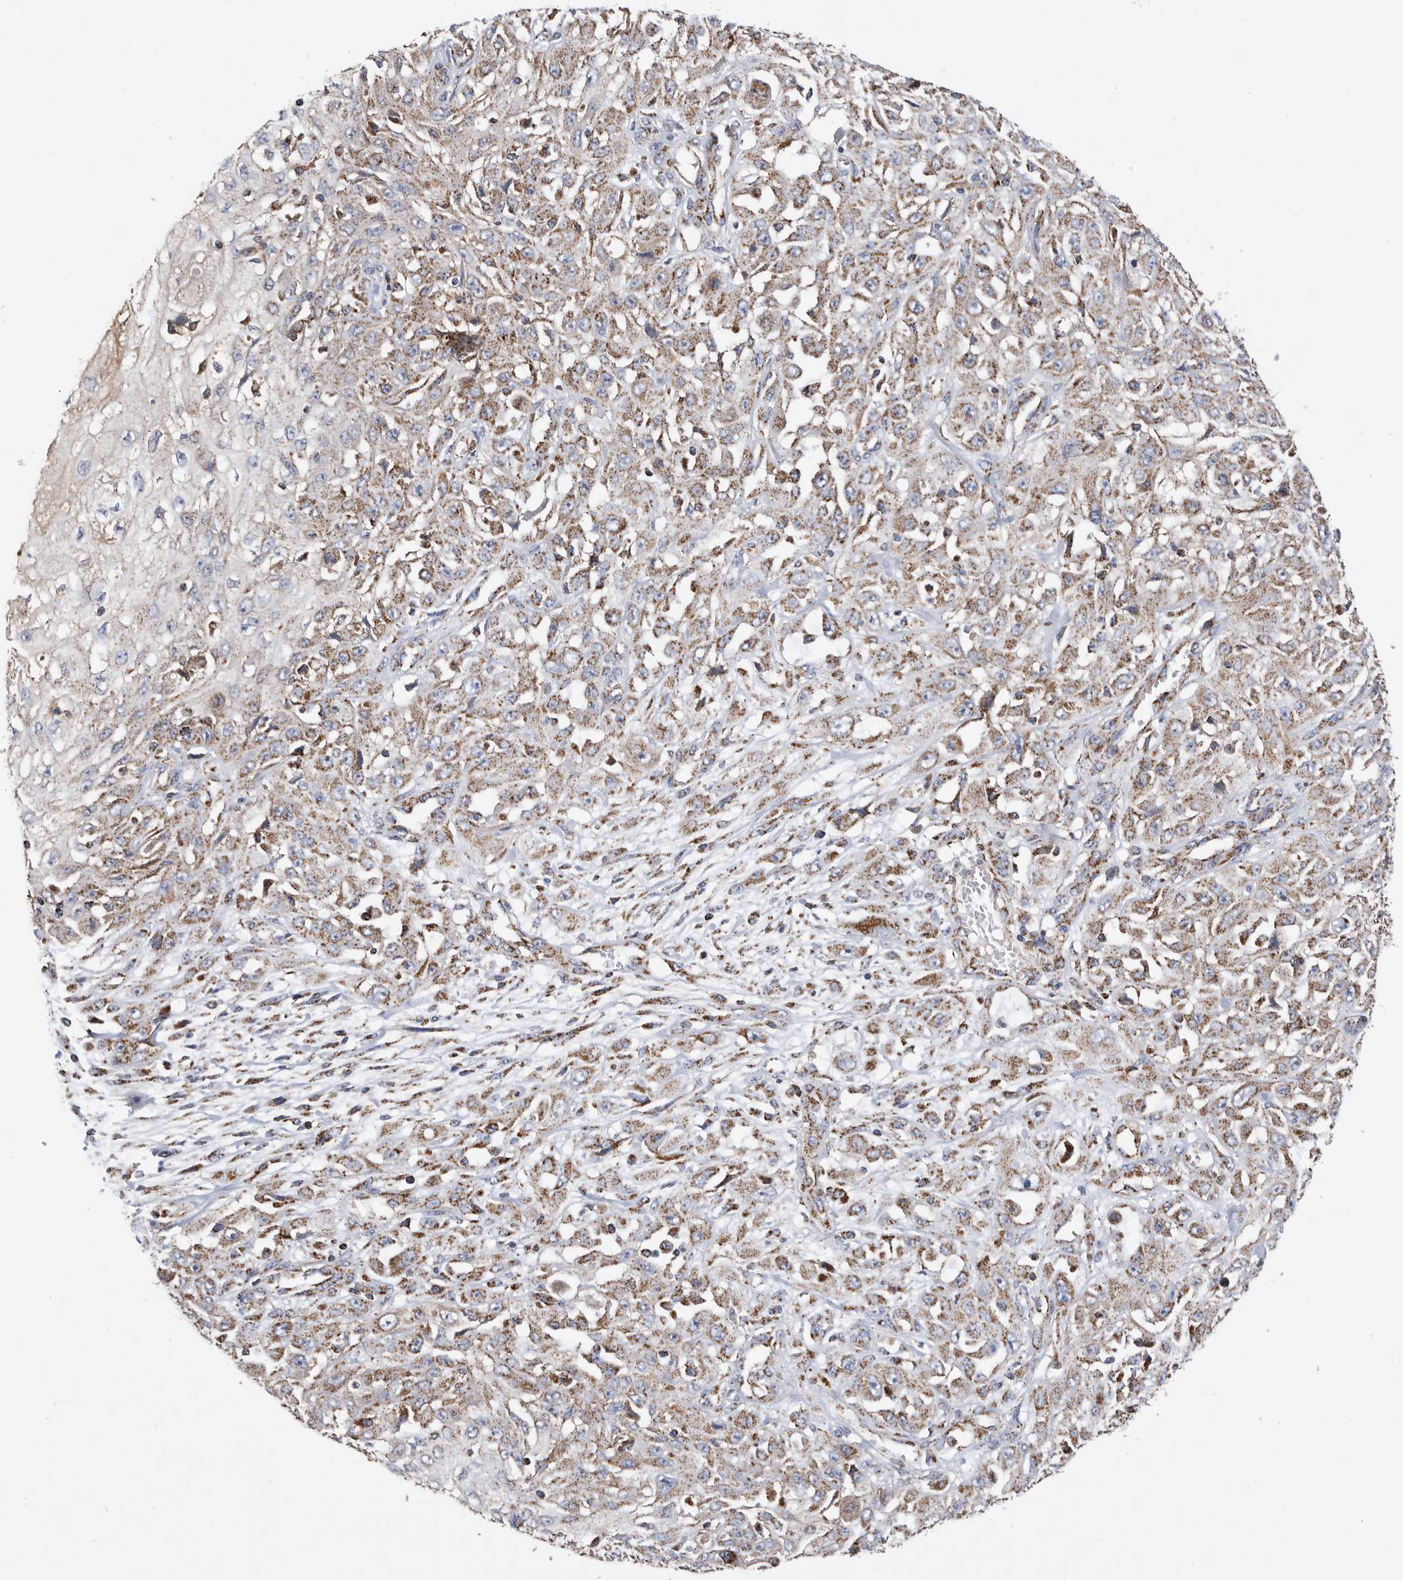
{"staining": {"intensity": "moderate", "quantity": ">75%", "location": "cytoplasmic/membranous"}, "tissue": "skin cancer", "cell_type": "Tumor cells", "image_type": "cancer", "snomed": [{"axis": "morphology", "description": "Squamous cell carcinoma, NOS"}, {"axis": "morphology", "description": "Squamous cell carcinoma, metastatic, NOS"}, {"axis": "topography", "description": "Skin"}, {"axis": "topography", "description": "Lymph node"}], "caption": "Protein expression analysis of skin metastatic squamous cell carcinoma shows moderate cytoplasmic/membranous positivity in approximately >75% of tumor cells.", "gene": "WFDC1", "patient": {"sex": "male", "age": 75}}